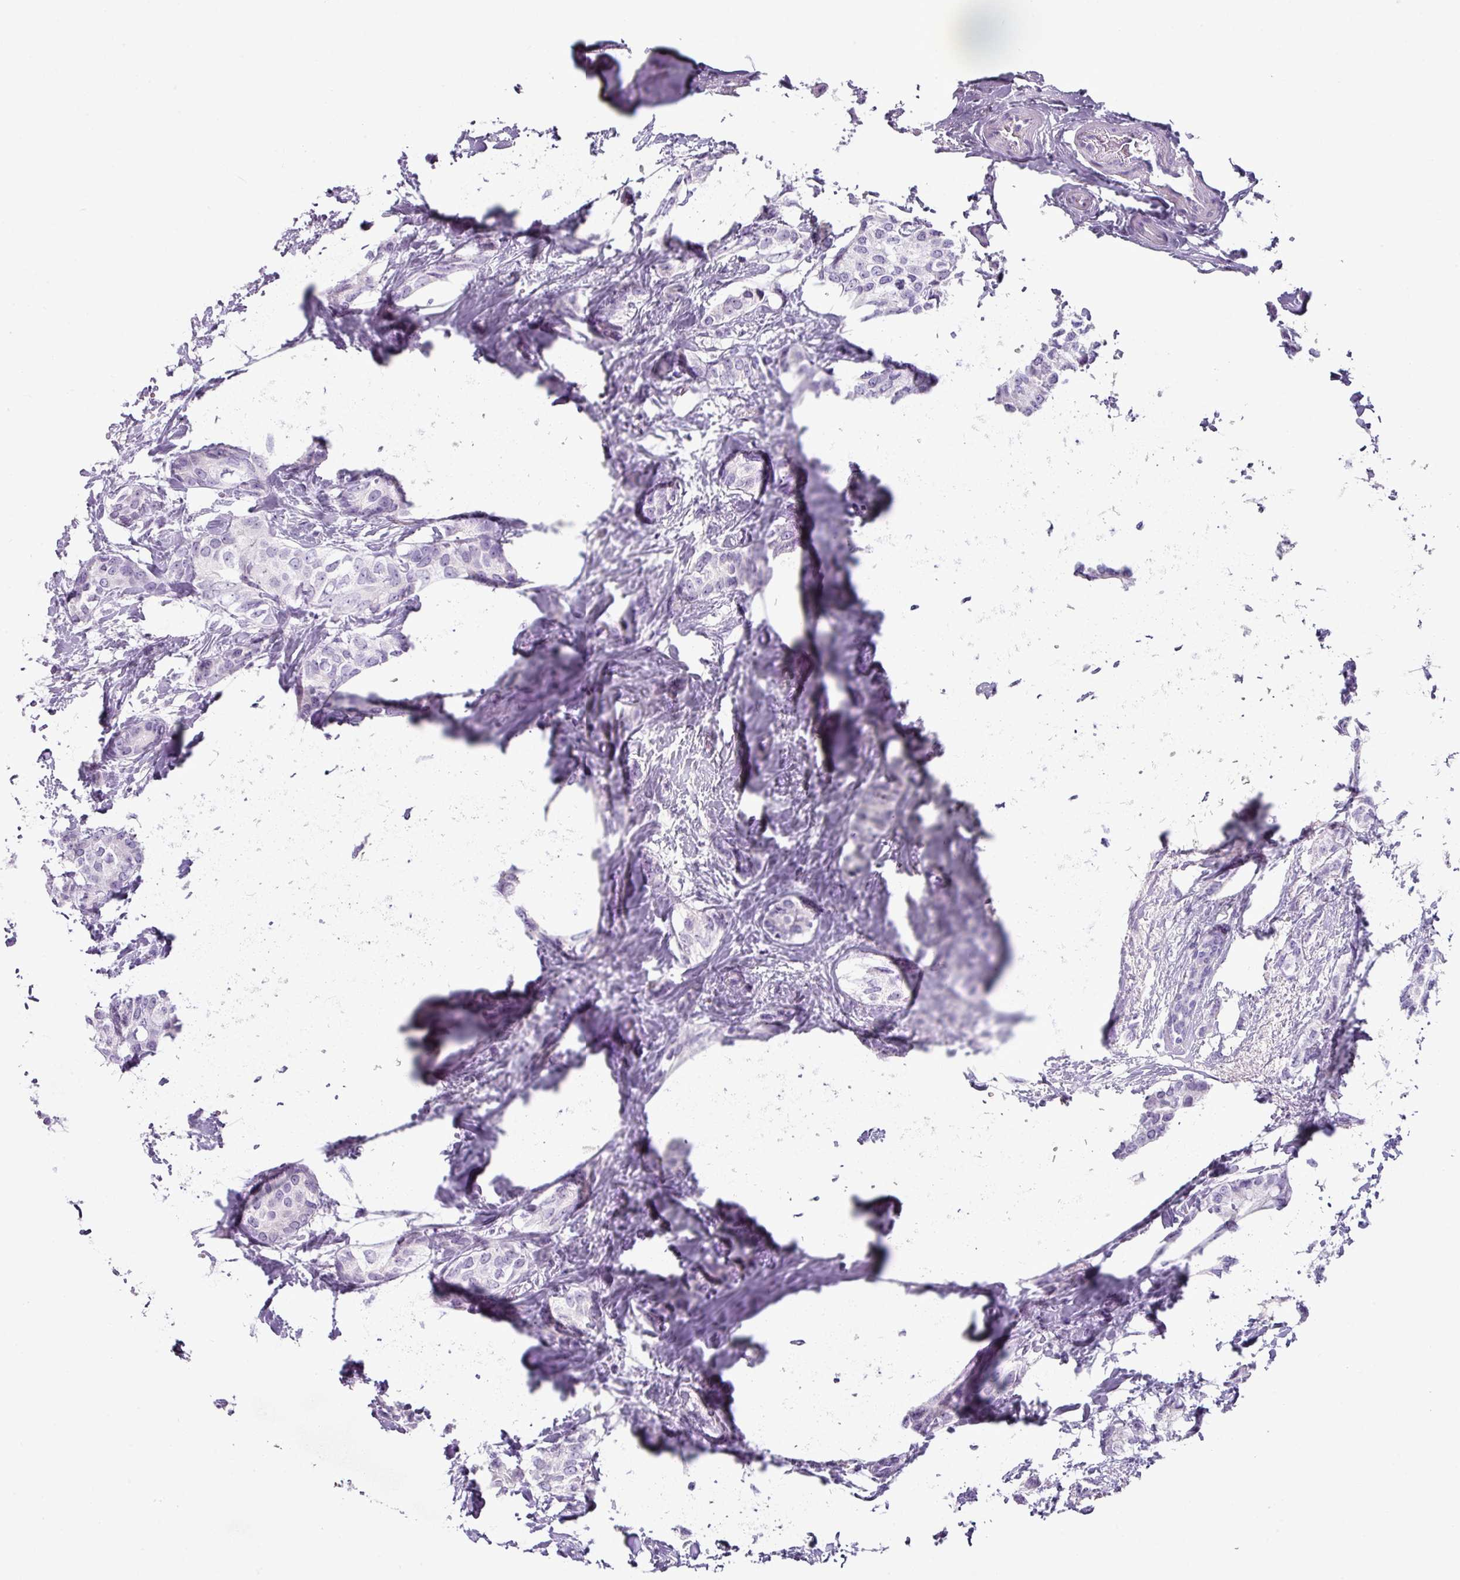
{"staining": {"intensity": "negative", "quantity": "none", "location": "none"}, "tissue": "breast cancer", "cell_type": "Tumor cells", "image_type": "cancer", "snomed": [{"axis": "morphology", "description": "Duct carcinoma"}, {"axis": "topography", "description": "Breast"}], "caption": "IHC histopathology image of breast cancer (invasive ductal carcinoma) stained for a protein (brown), which demonstrates no expression in tumor cells.", "gene": "TRA2A", "patient": {"sex": "female", "age": 73}}